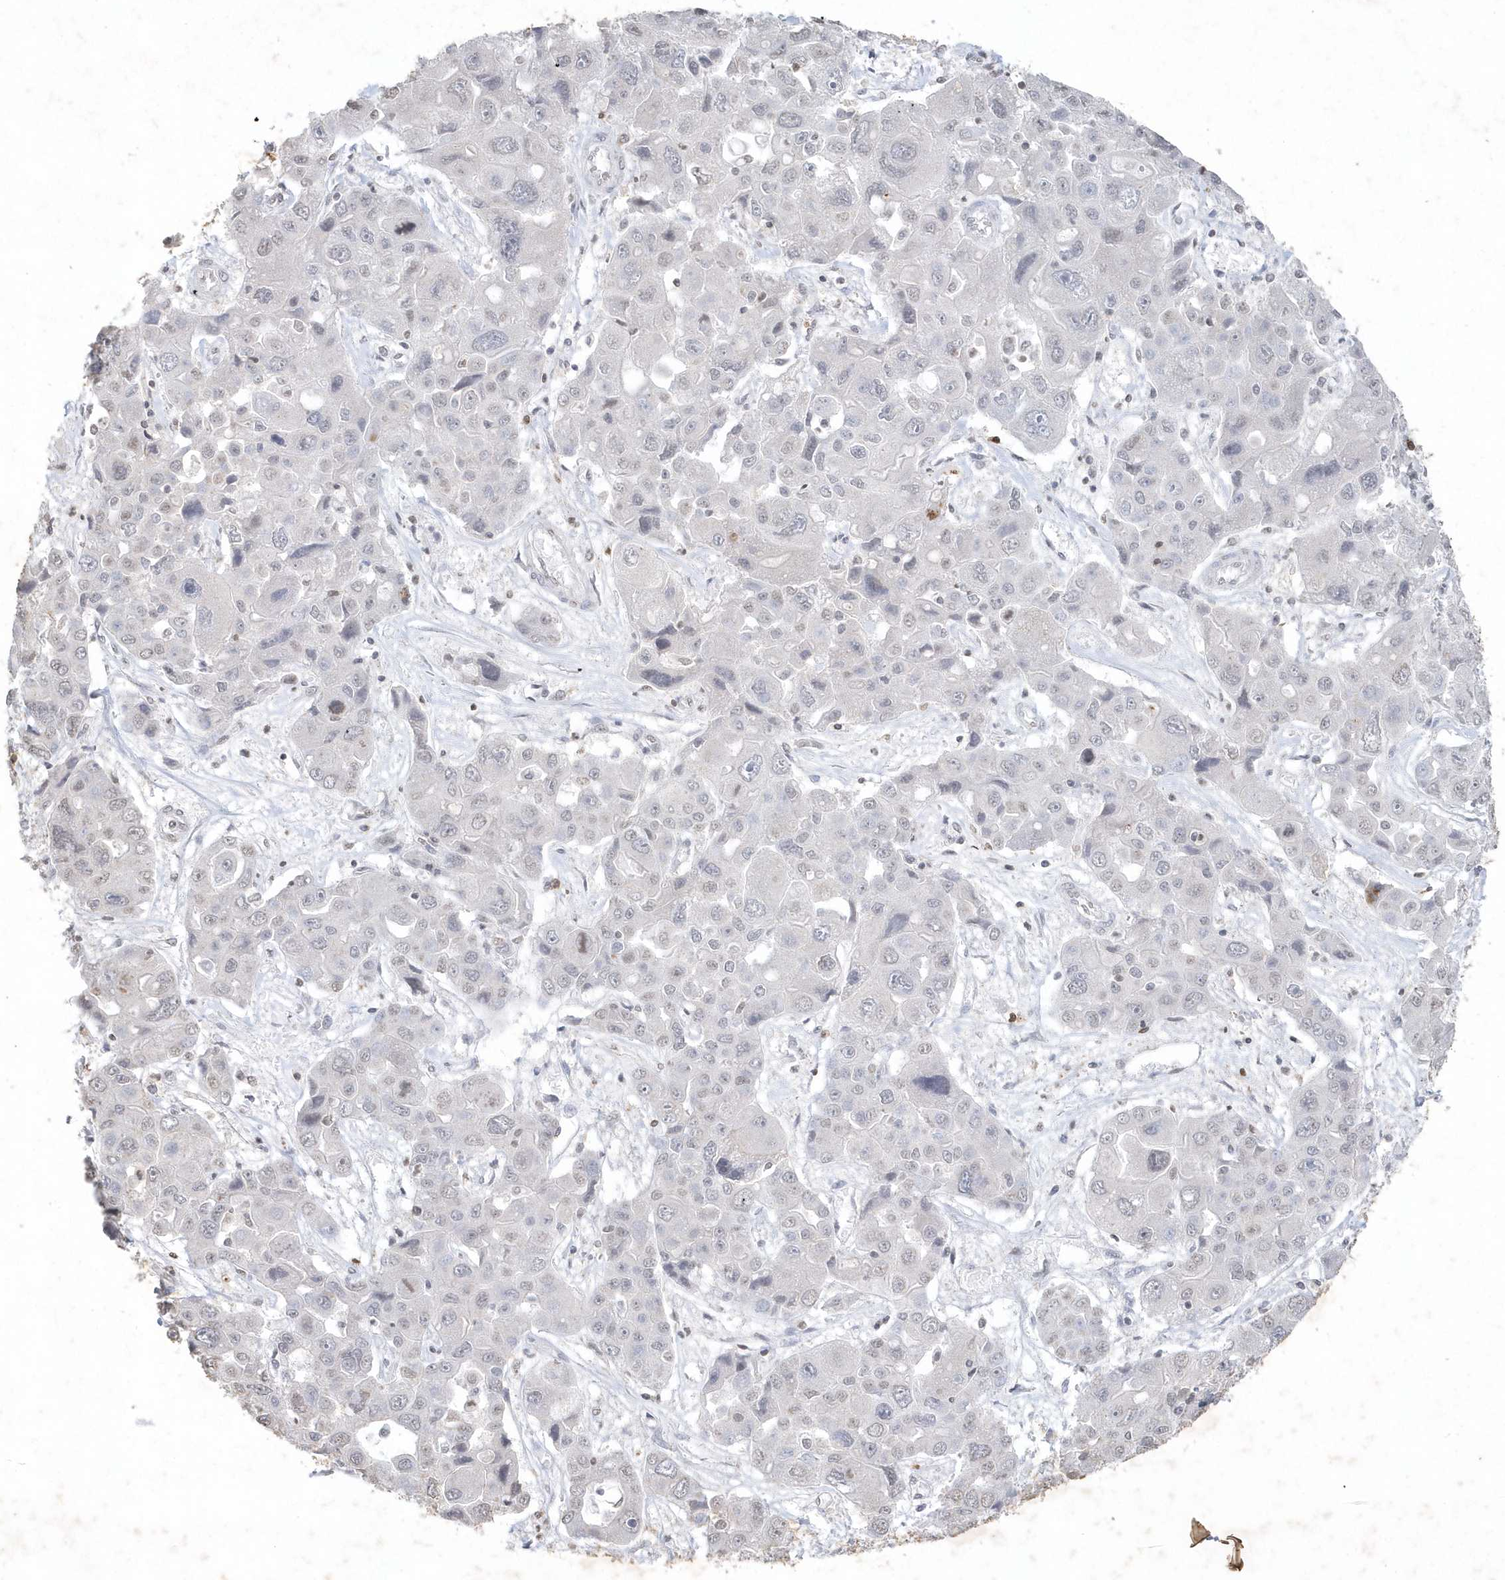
{"staining": {"intensity": "weak", "quantity": "<25%", "location": "nuclear"}, "tissue": "liver cancer", "cell_type": "Tumor cells", "image_type": "cancer", "snomed": [{"axis": "morphology", "description": "Cholangiocarcinoma"}, {"axis": "topography", "description": "Liver"}], "caption": "This is a micrograph of immunohistochemistry staining of cholangiocarcinoma (liver), which shows no positivity in tumor cells. The staining was performed using DAB (3,3'-diaminobenzidine) to visualize the protein expression in brown, while the nuclei were stained in blue with hematoxylin (Magnification: 20x).", "gene": "PDCD1", "patient": {"sex": "male", "age": 67}}